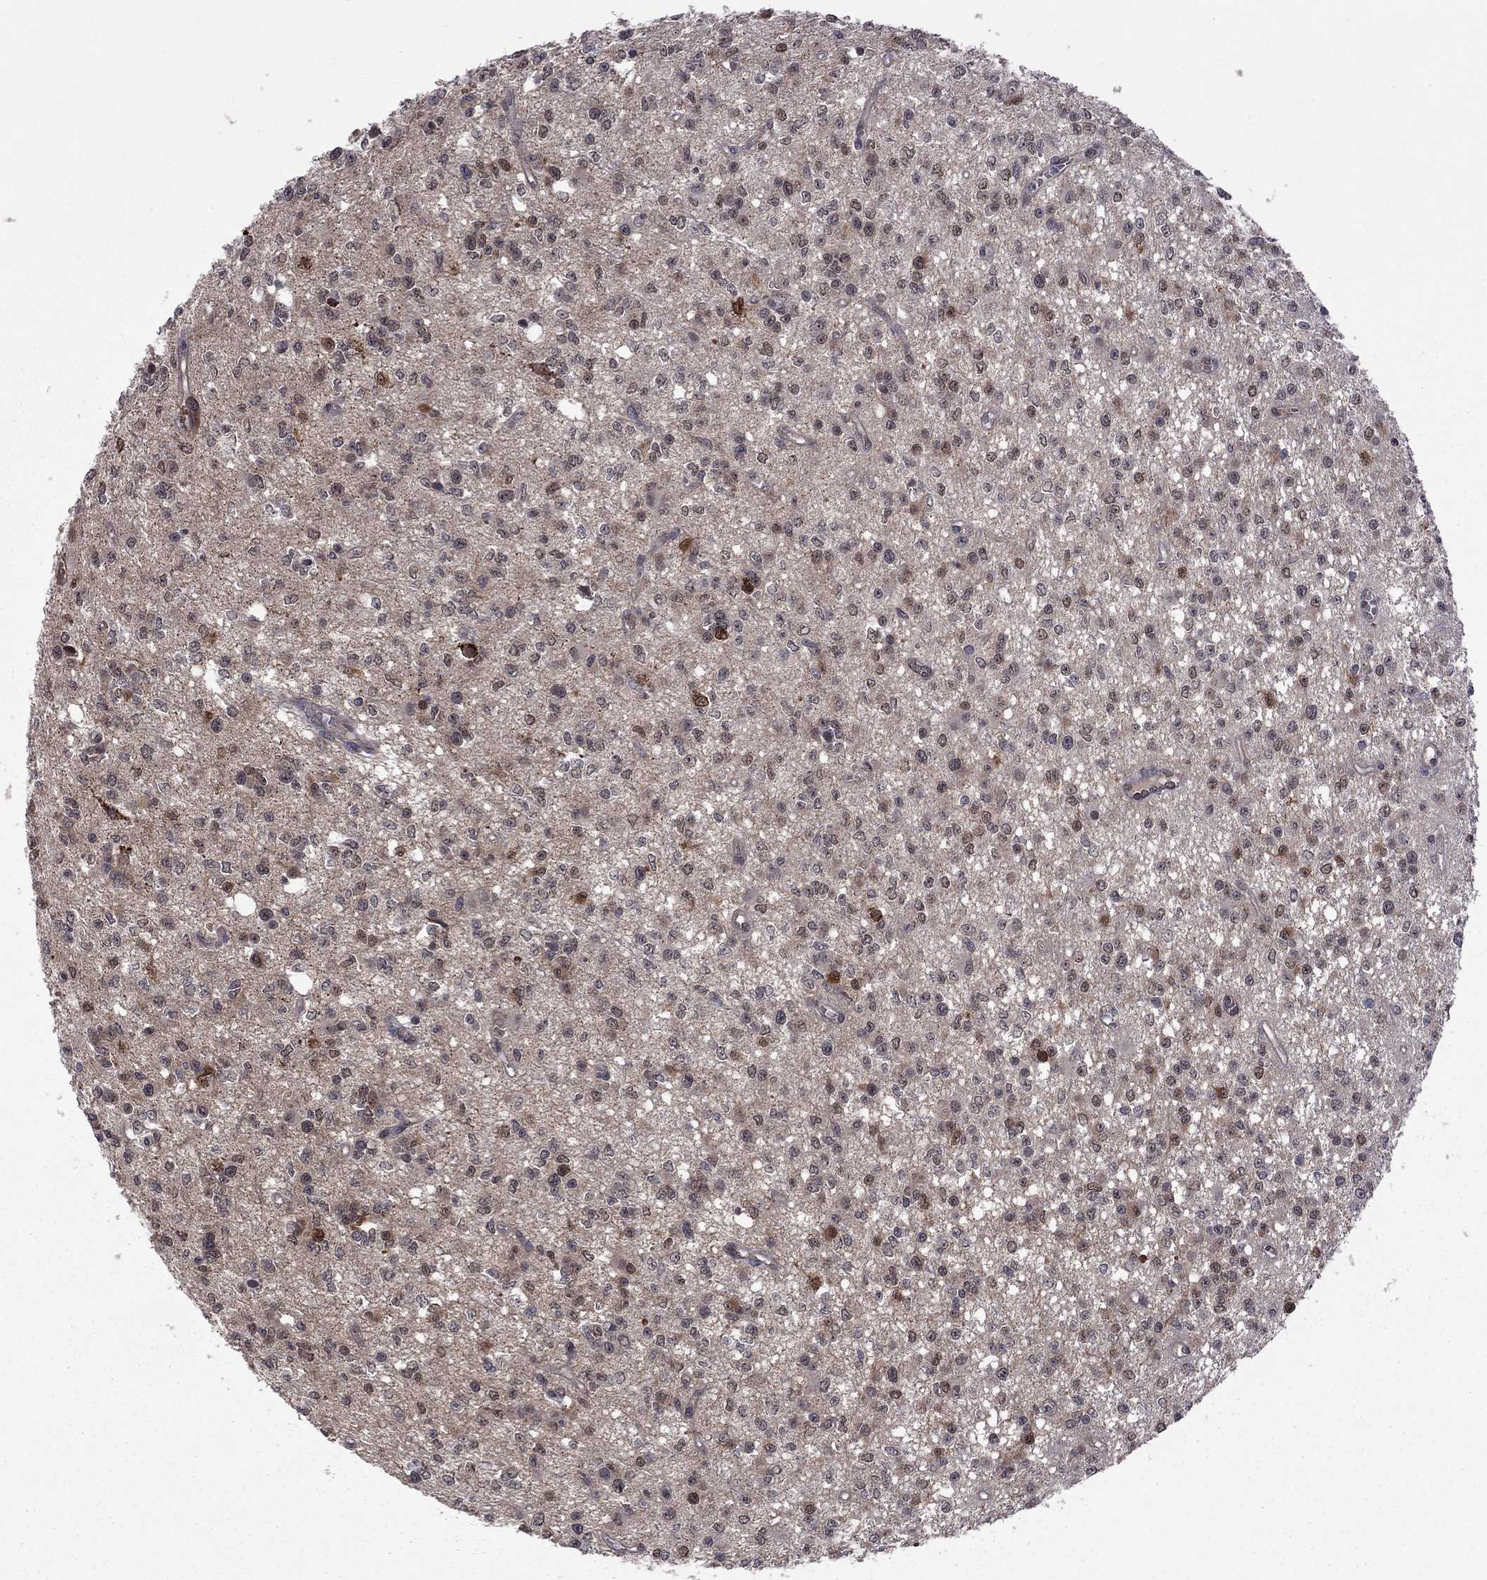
{"staining": {"intensity": "negative", "quantity": "none", "location": "none"}, "tissue": "glioma", "cell_type": "Tumor cells", "image_type": "cancer", "snomed": [{"axis": "morphology", "description": "Glioma, malignant, Low grade"}, {"axis": "topography", "description": "Brain"}], "caption": "Glioma was stained to show a protein in brown. There is no significant expression in tumor cells.", "gene": "GPAA1", "patient": {"sex": "female", "age": 45}}